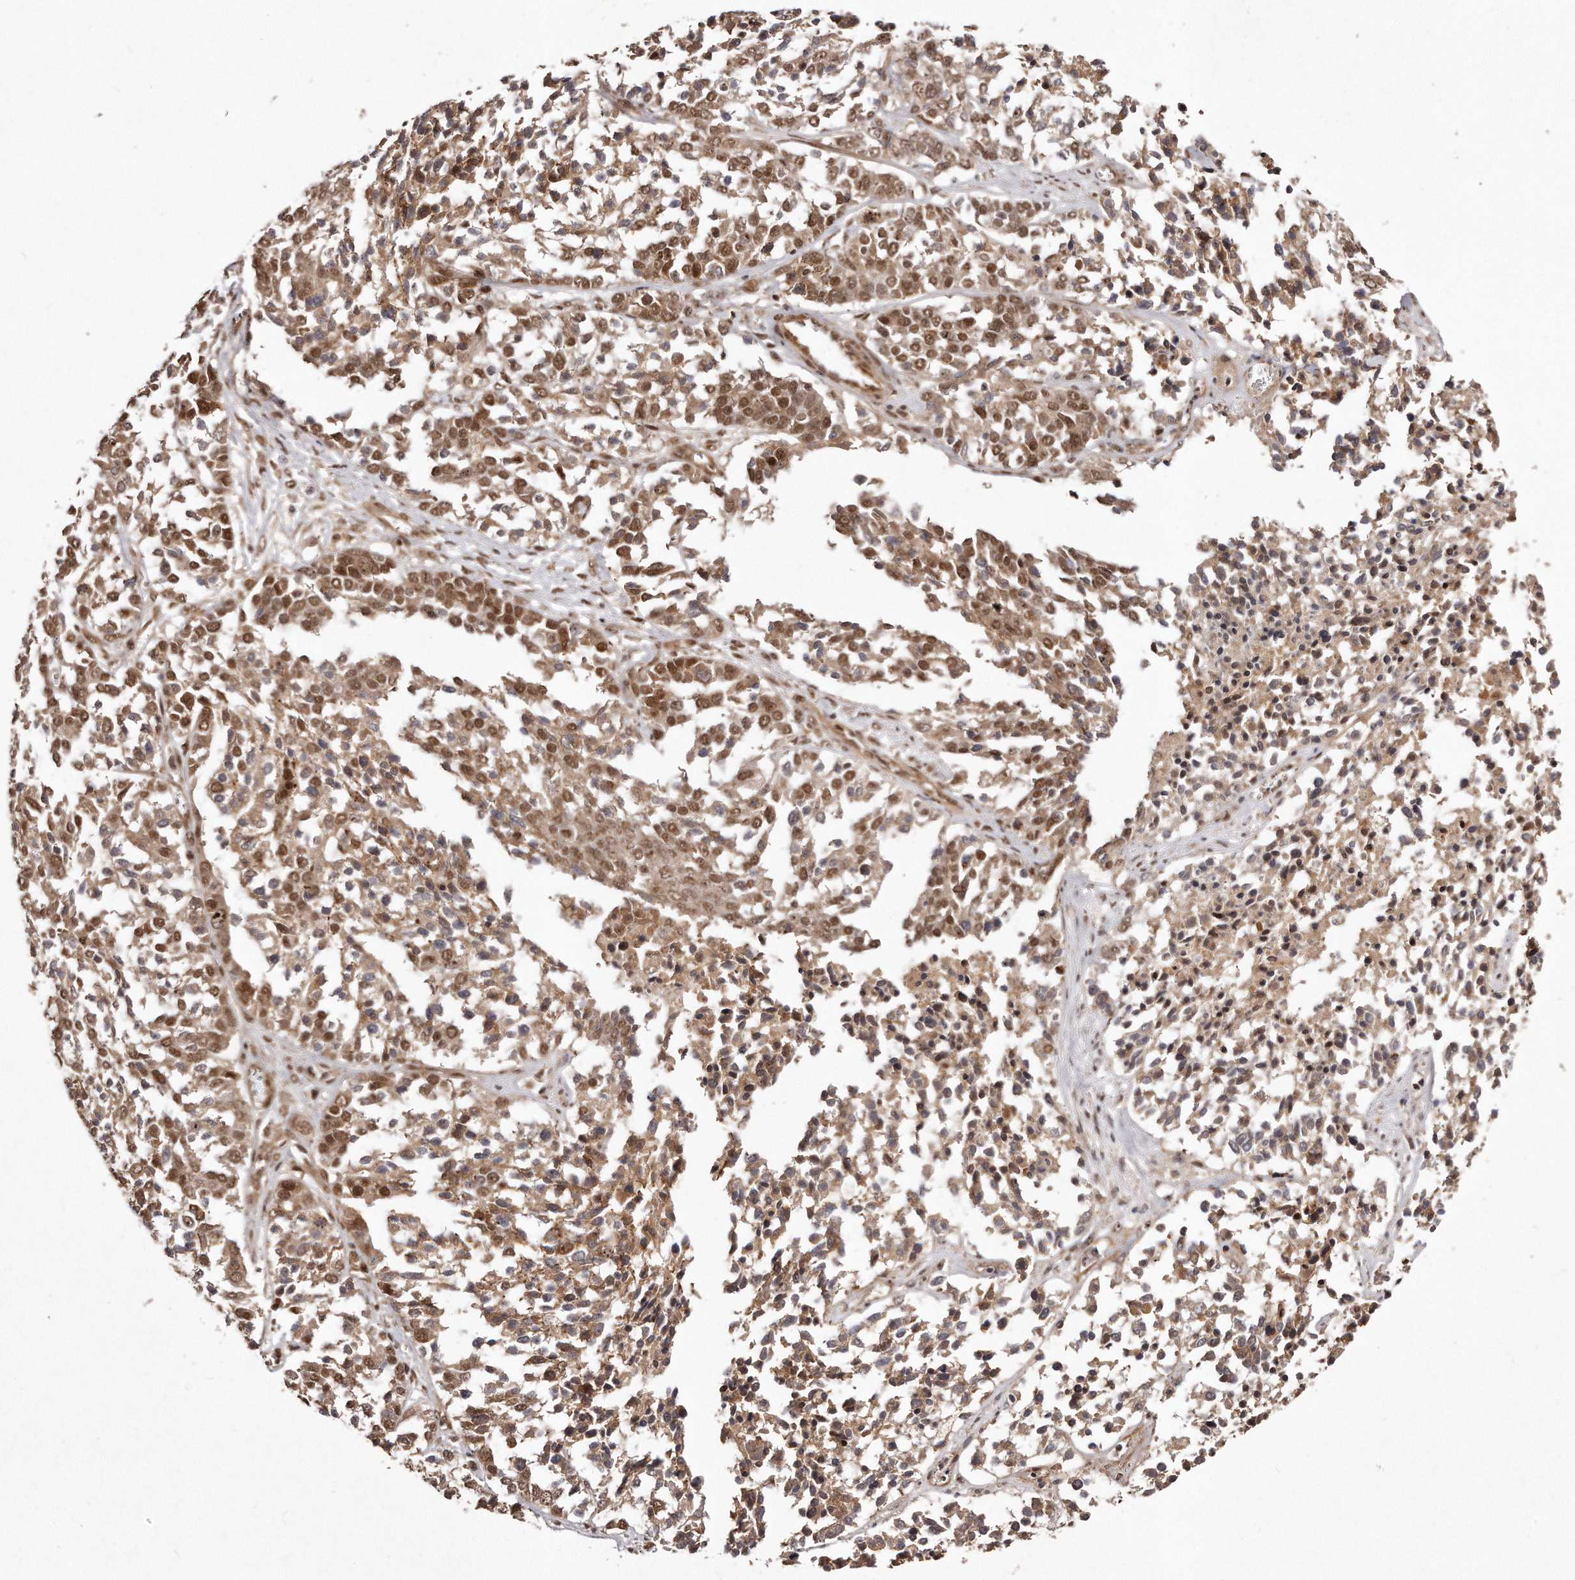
{"staining": {"intensity": "moderate", "quantity": ">75%", "location": "cytoplasmic/membranous,nuclear"}, "tissue": "ovarian cancer", "cell_type": "Tumor cells", "image_type": "cancer", "snomed": [{"axis": "morphology", "description": "Cystadenocarcinoma, serous, NOS"}, {"axis": "topography", "description": "Ovary"}], "caption": "Serous cystadenocarcinoma (ovarian) stained for a protein exhibits moderate cytoplasmic/membranous and nuclear positivity in tumor cells. (brown staining indicates protein expression, while blue staining denotes nuclei).", "gene": "SOX4", "patient": {"sex": "female", "age": 44}}